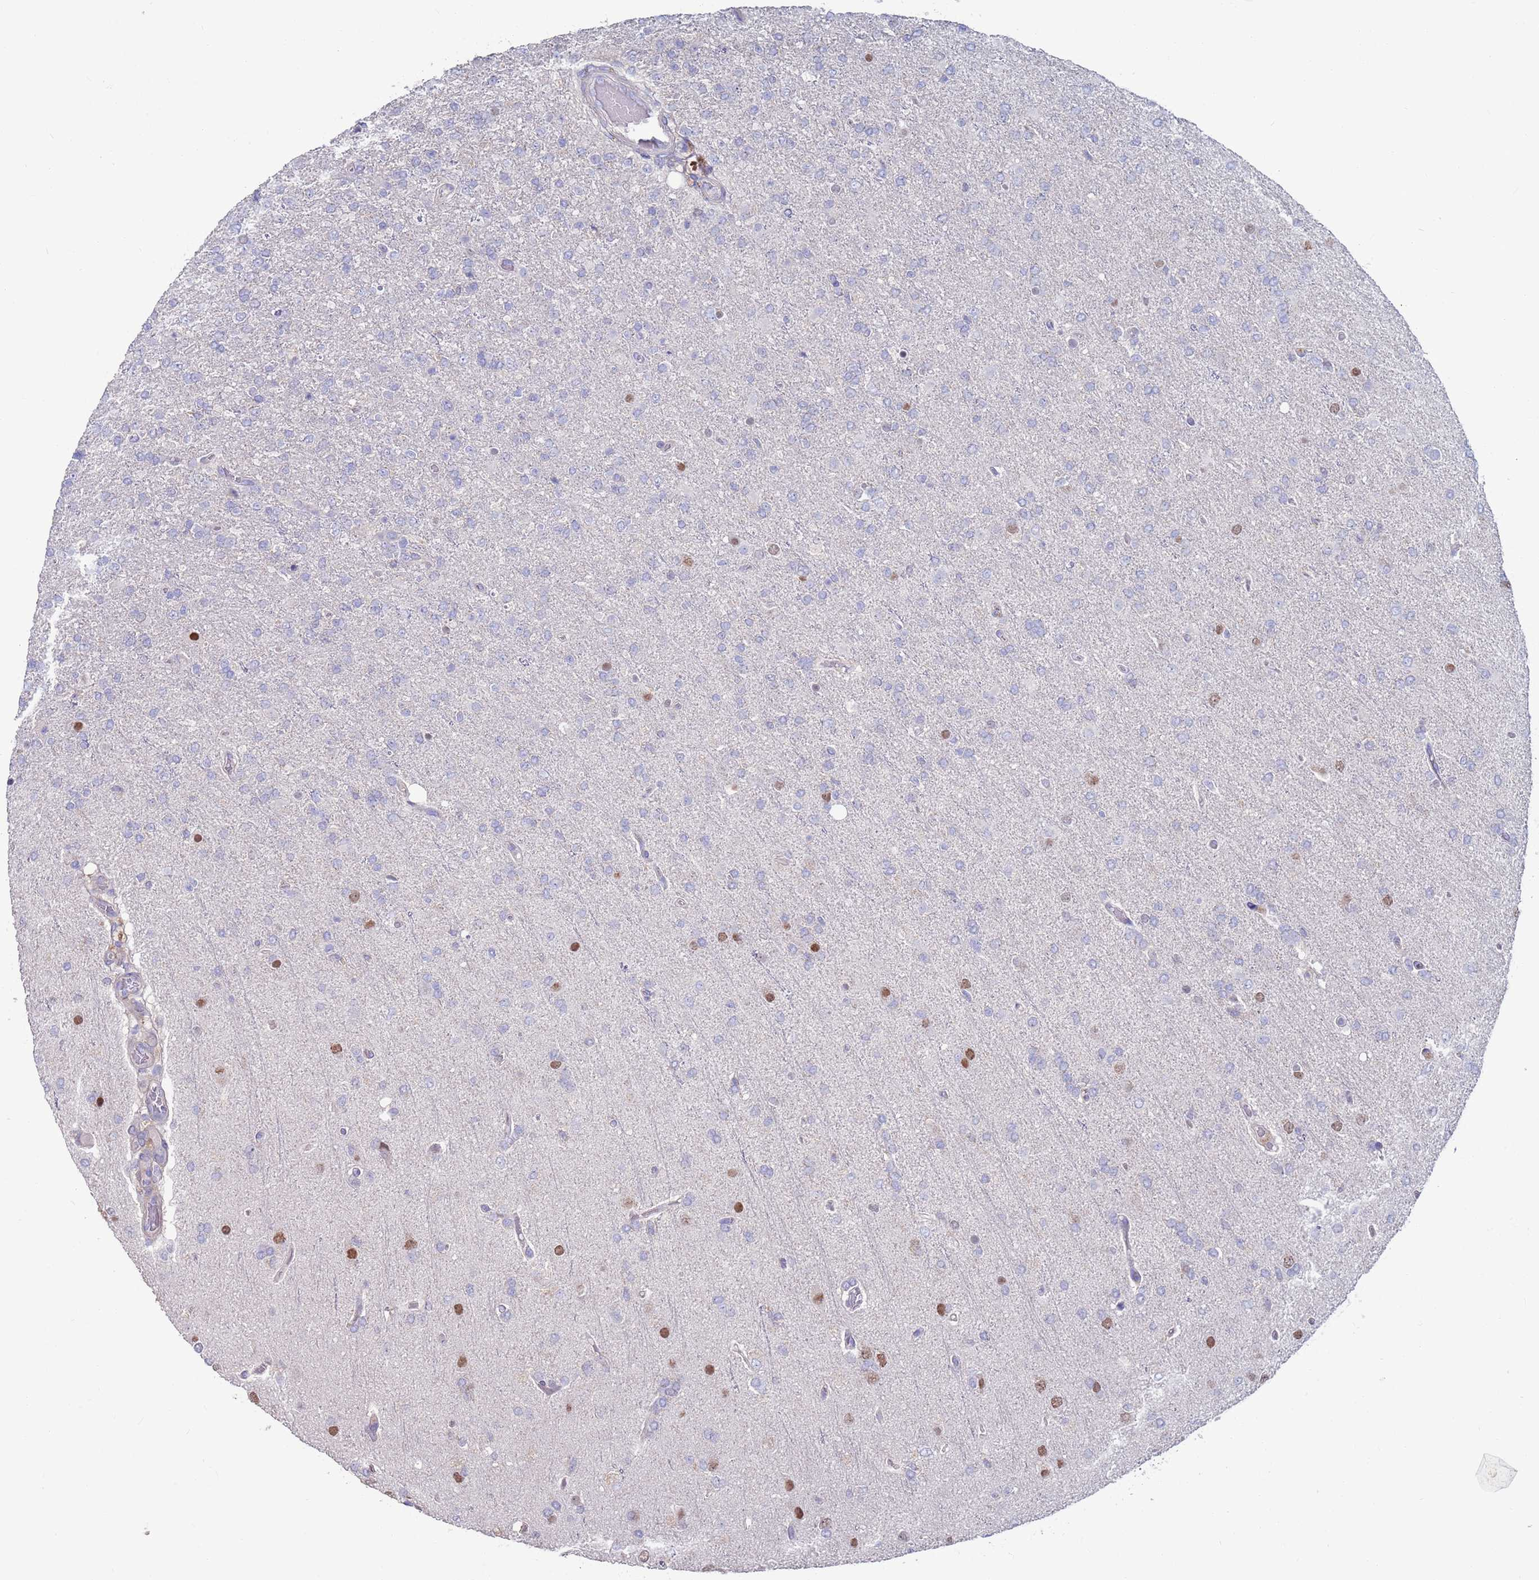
{"staining": {"intensity": "moderate", "quantity": "<25%", "location": "nuclear"}, "tissue": "glioma", "cell_type": "Tumor cells", "image_type": "cancer", "snomed": [{"axis": "morphology", "description": "Glioma, malignant, High grade"}, {"axis": "topography", "description": "Brain"}], "caption": "About <25% of tumor cells in glioma display moderate nuclear protein expression as visualized by brown immunohistochemical staining.", "gene": "KRTCAP3", "patient": {"sex": "female", "age": 74}}